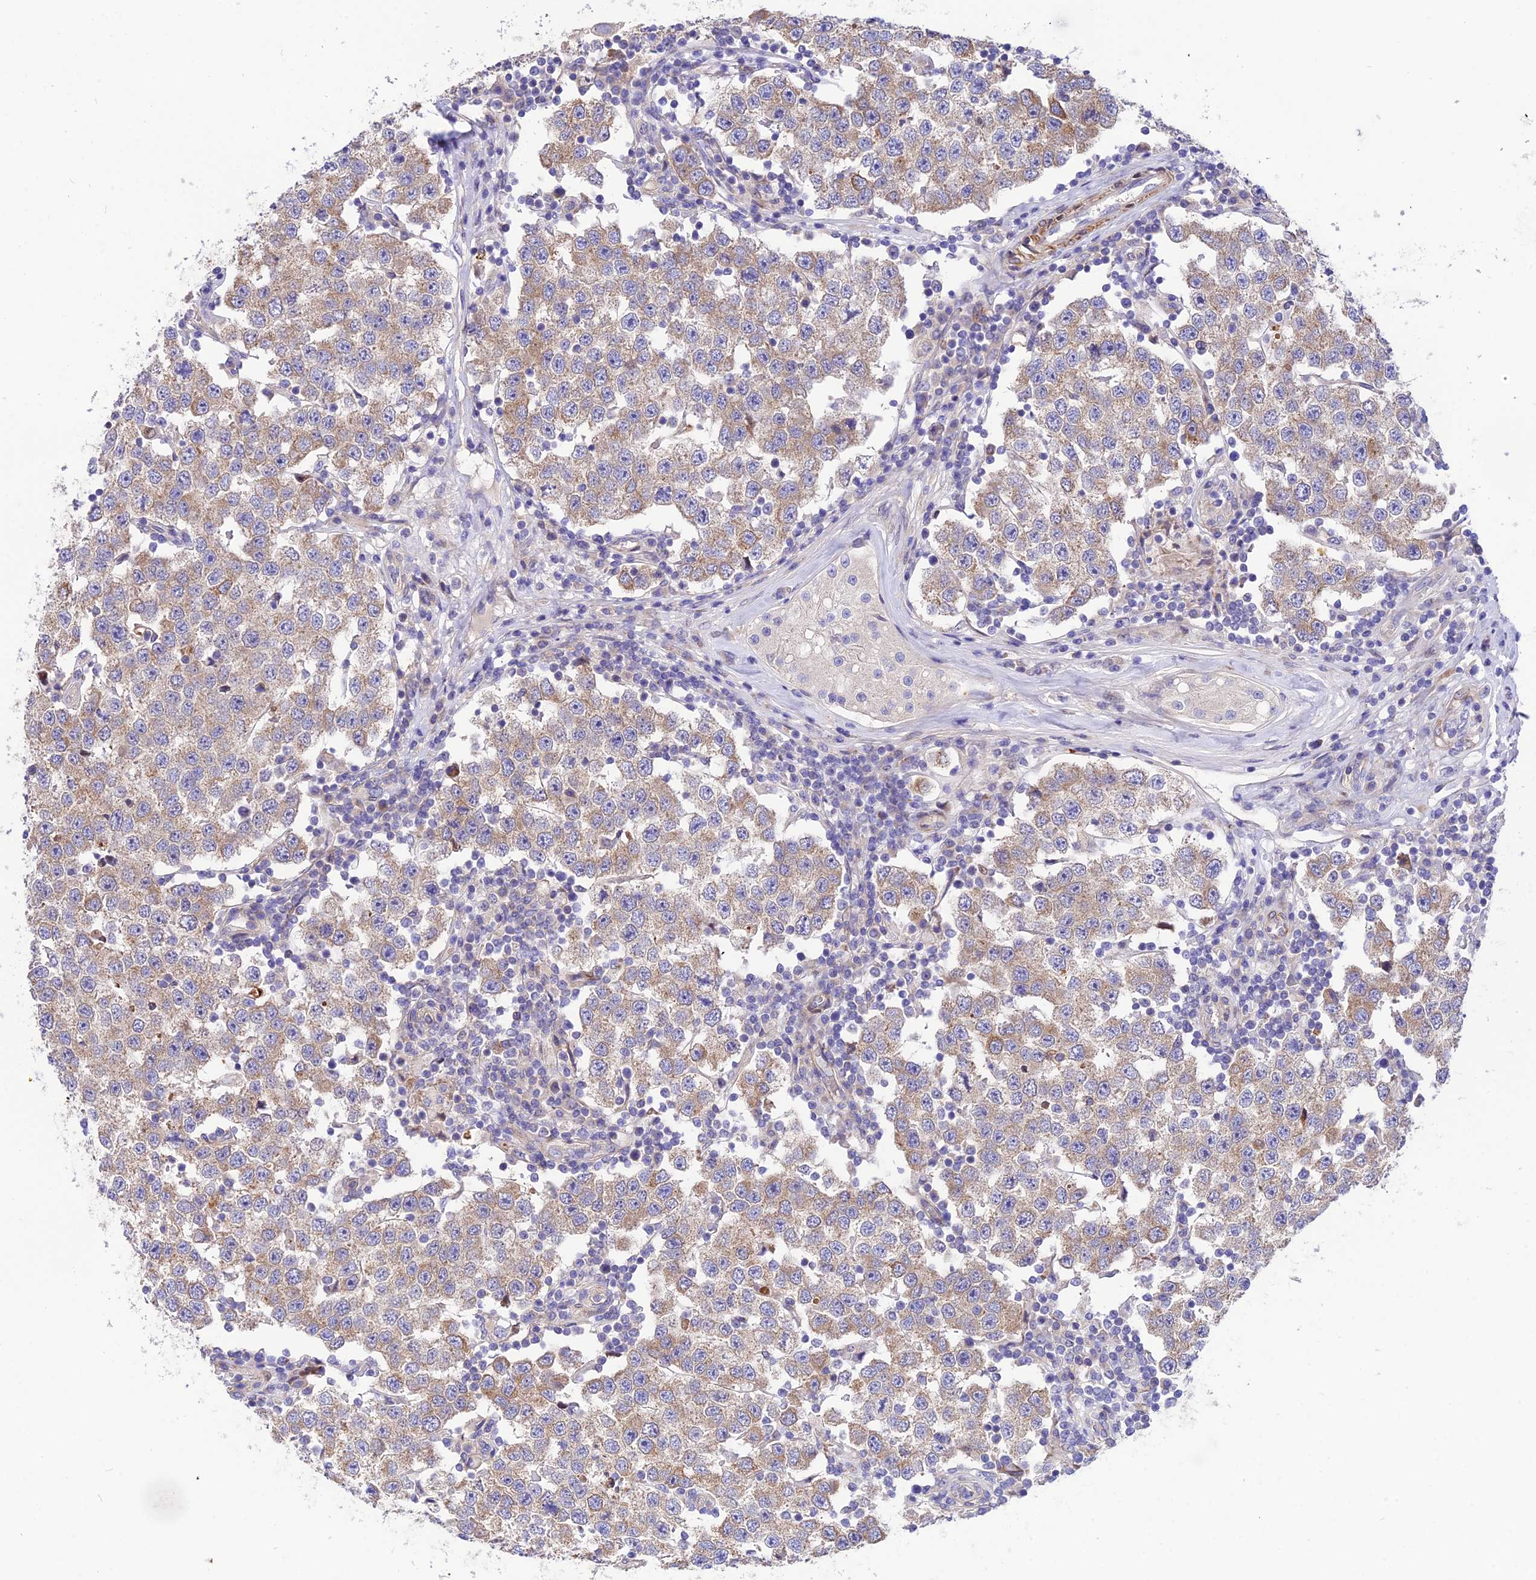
{"staining": {"intensity": "weak", "quantity": "25%-75%", "location": "cytoplasmic/membranous"}, "tissue": "testis cancer", "cell_type": "Tumor cells", "image_type": "cancer", "snomed": [{"axis": "morphology", "description": "Seminoma, NOS"}, {"axis": "topography", "description": "Testis"}], "caption": "About 25%-75% of tumor cells in human testis cancer demonstrate weak cytoplasmic/membranous protein expression as visualized by brown immunohistochemical staining.", "gene": "TRIM43B", "patient": {"sex": "male", "age": 34}}